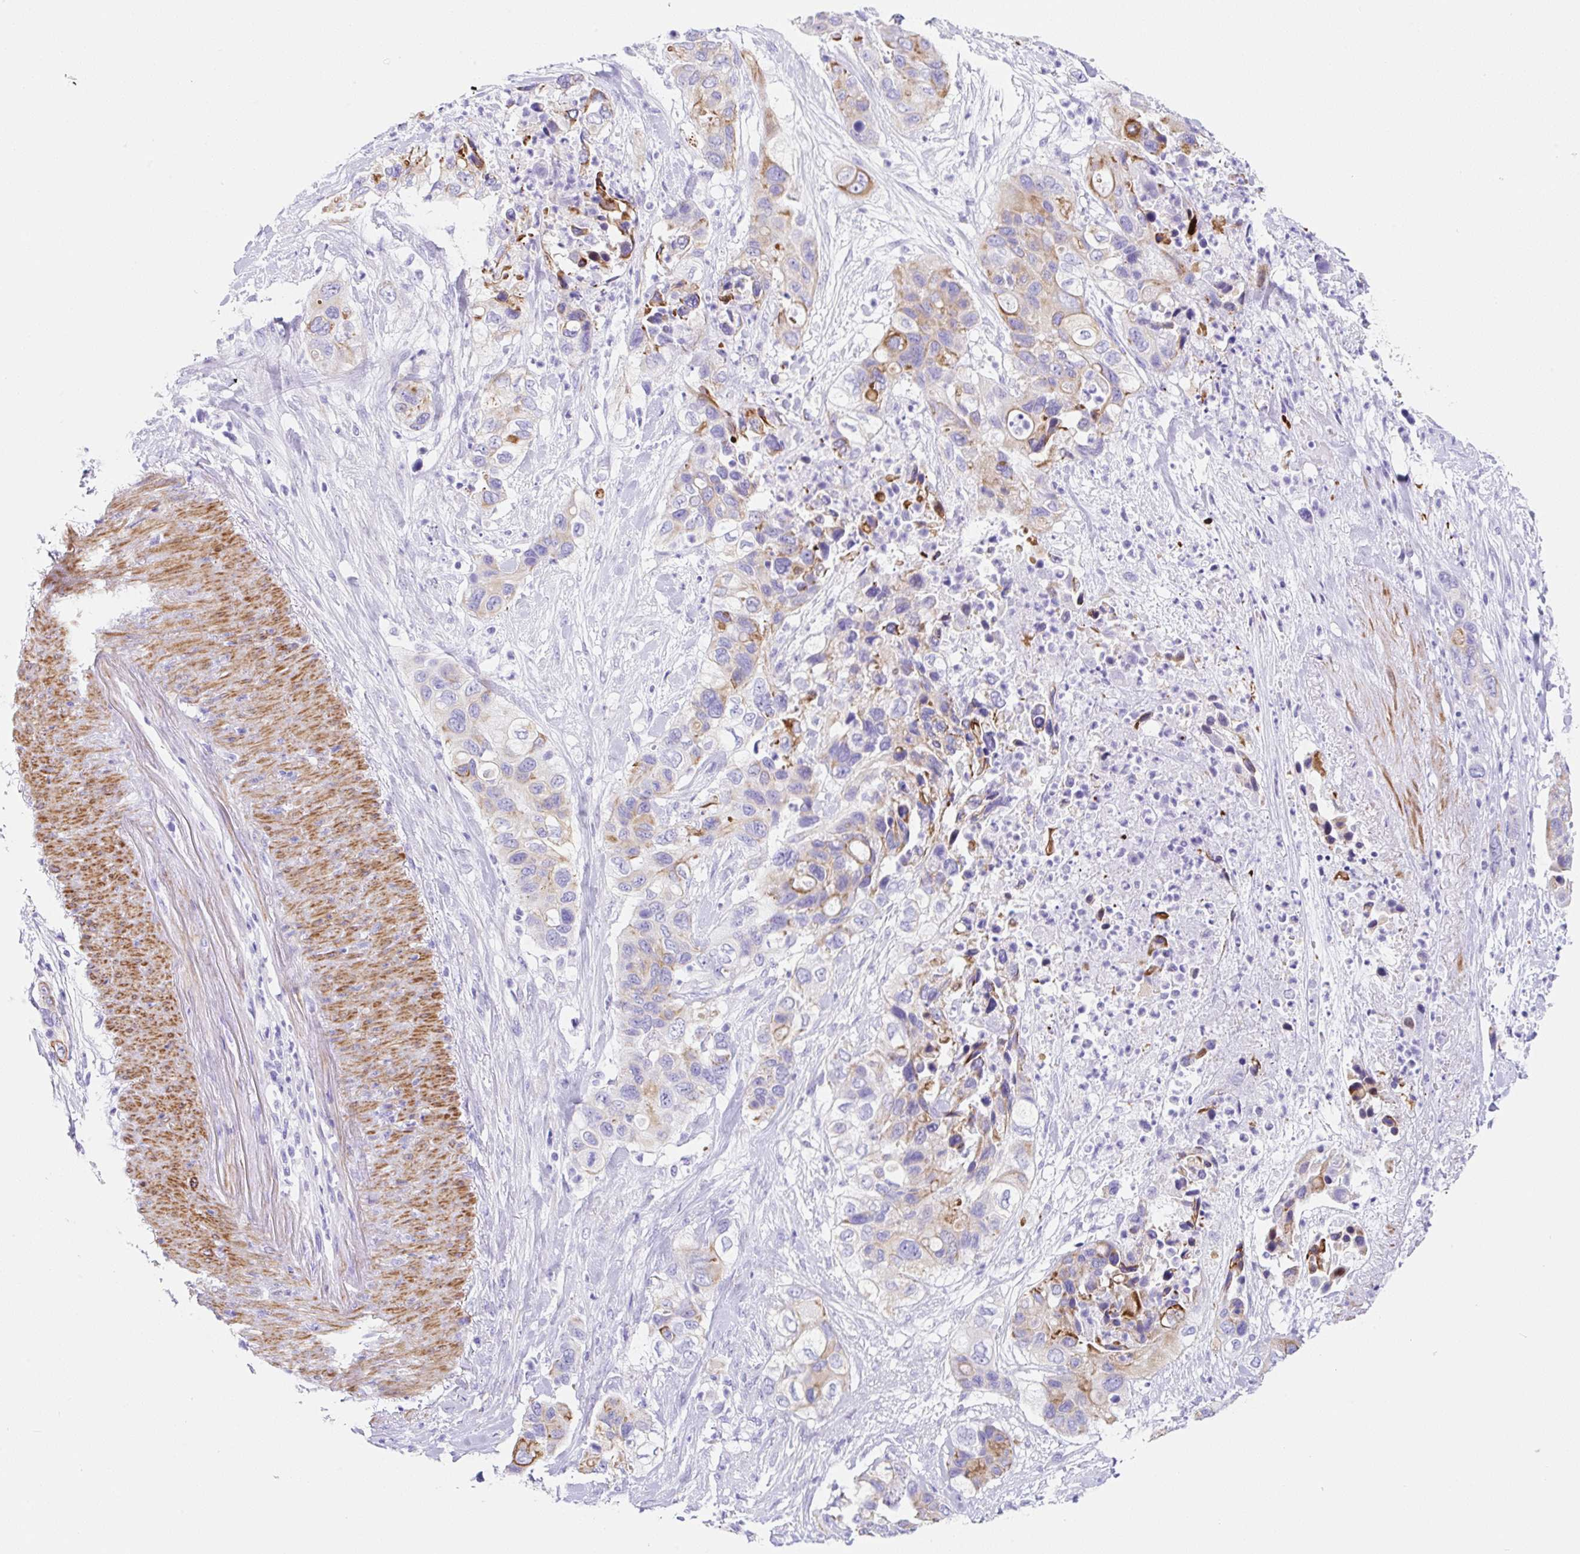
{"staining": {"intensity": "moderate", "quantity": "<25%", "location": "cytoplasmic/membranous"}, "tissue": "pancreatic cancer", "cell_type": "Tumor cells", "image_type": "cancer", "snomed": [{"axis": "morphology", "description": "Adenocarcinoma, NOS"}, {"axis": "topography", "description": "Pancreas"}], "caption": "A histopathology image of human pancreatic adenocarcinoma stained for a protein exhibits moderate cytoplasmic/membranous brown staining in tumor cells. The staining is performed using DAB (3,3'-diaminobenzidine) brown chromogen to label protein expression. The nuclei are counter-stained blue using hematoxylin.", "gene": "CLDND2", "patient": {"sex": "female", "age": 71}}